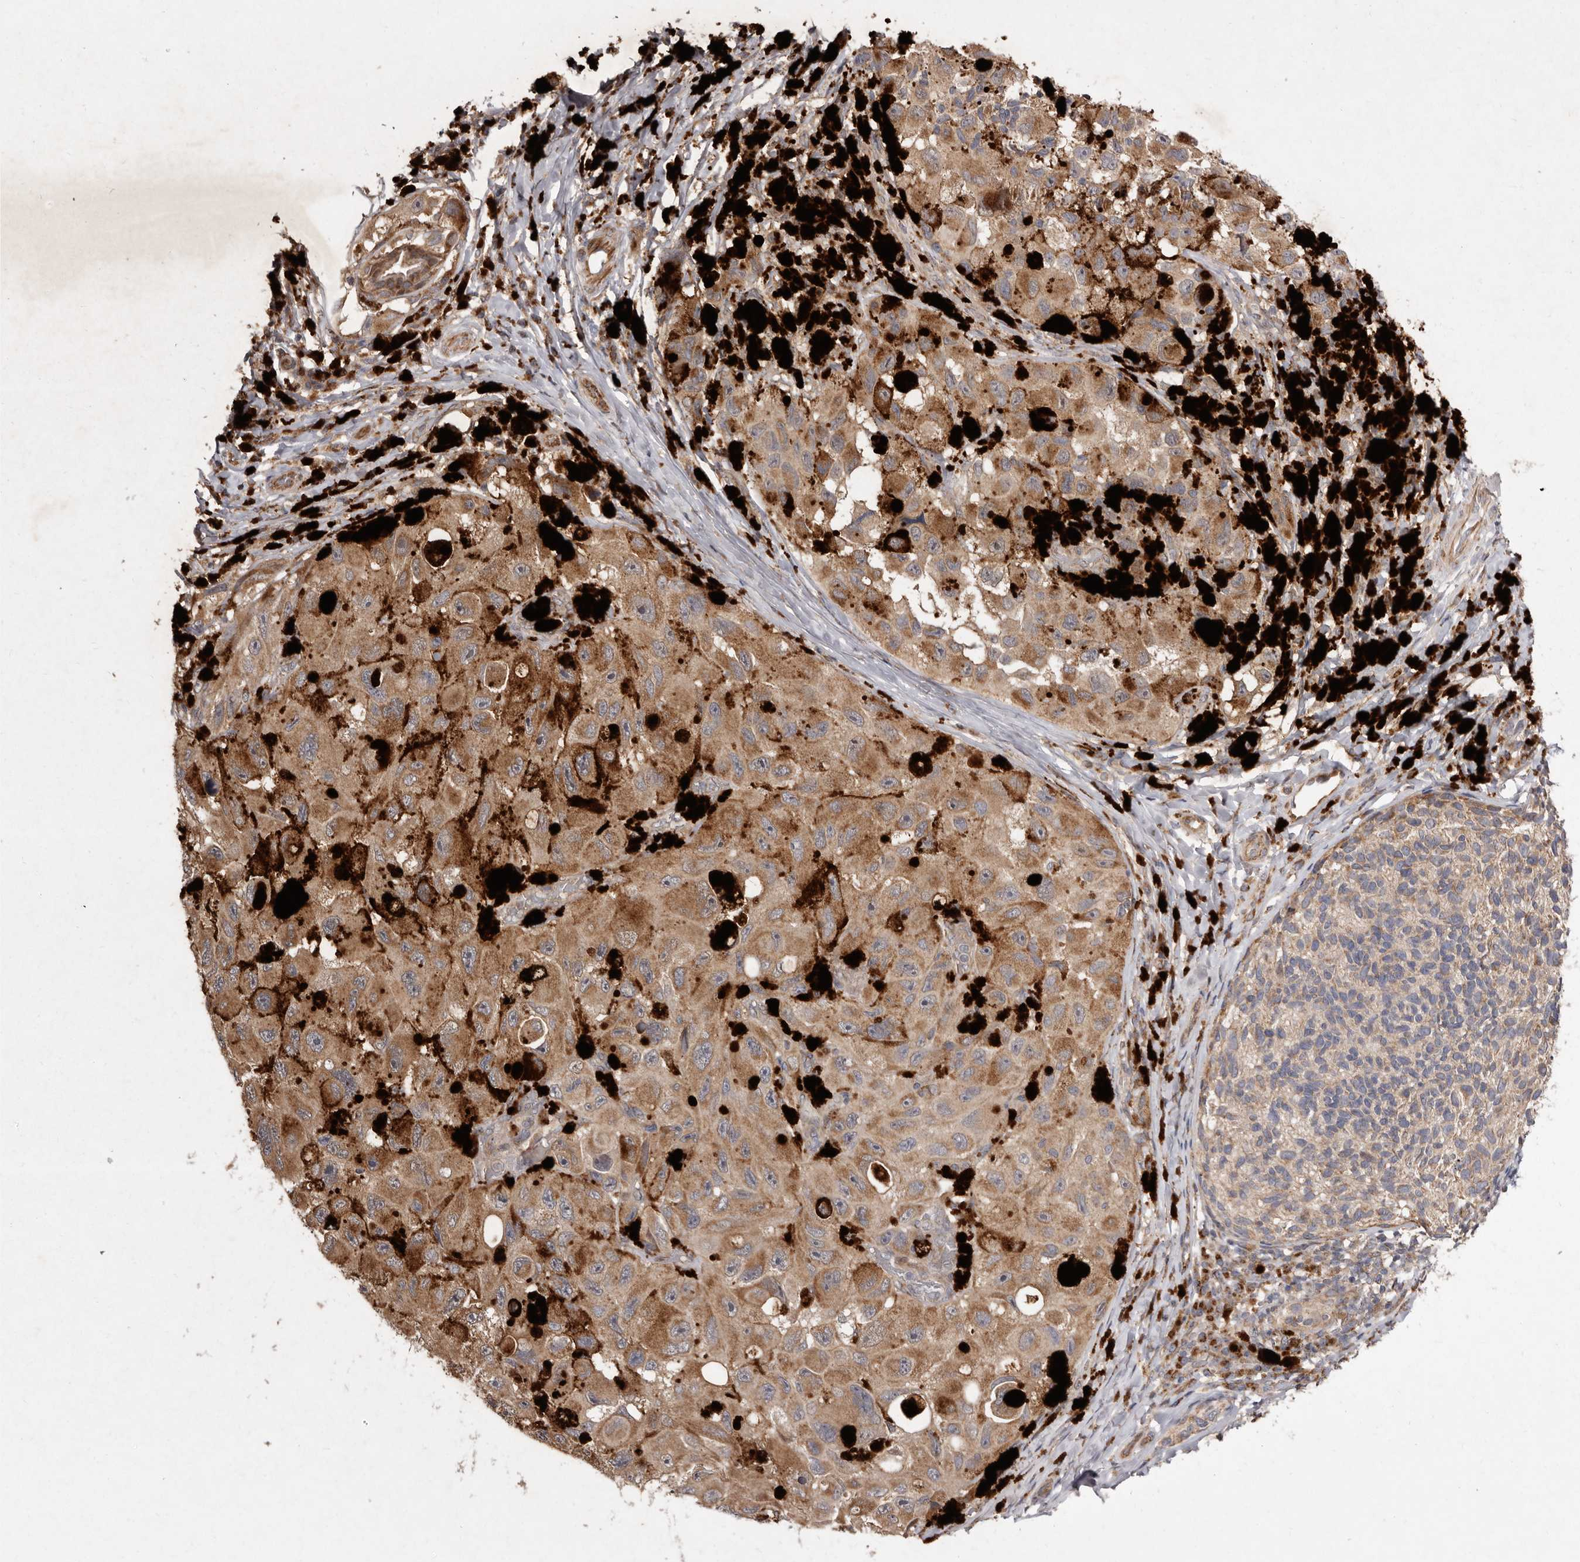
{"staining": {"intensity": "weak", "quantity": ">75%", "location": "cytoplasmic/membranous"}, "tissue": "melanoma", "cell_type": "Tumor cells", "image_type": "cancer", "snomed": [{"axis": "morphology", "description": "Malignant melanoma, NOS"}, {"axis": "topography", "description": "Skin"}], "caption": "Melanoma stained for a protein (brown) shows weak cytoplasmic/membranous positive positivity in approximately >75% of tumor cells.", "gene": "FLAD1", "patient": {"sex": "female", "age": 73}}